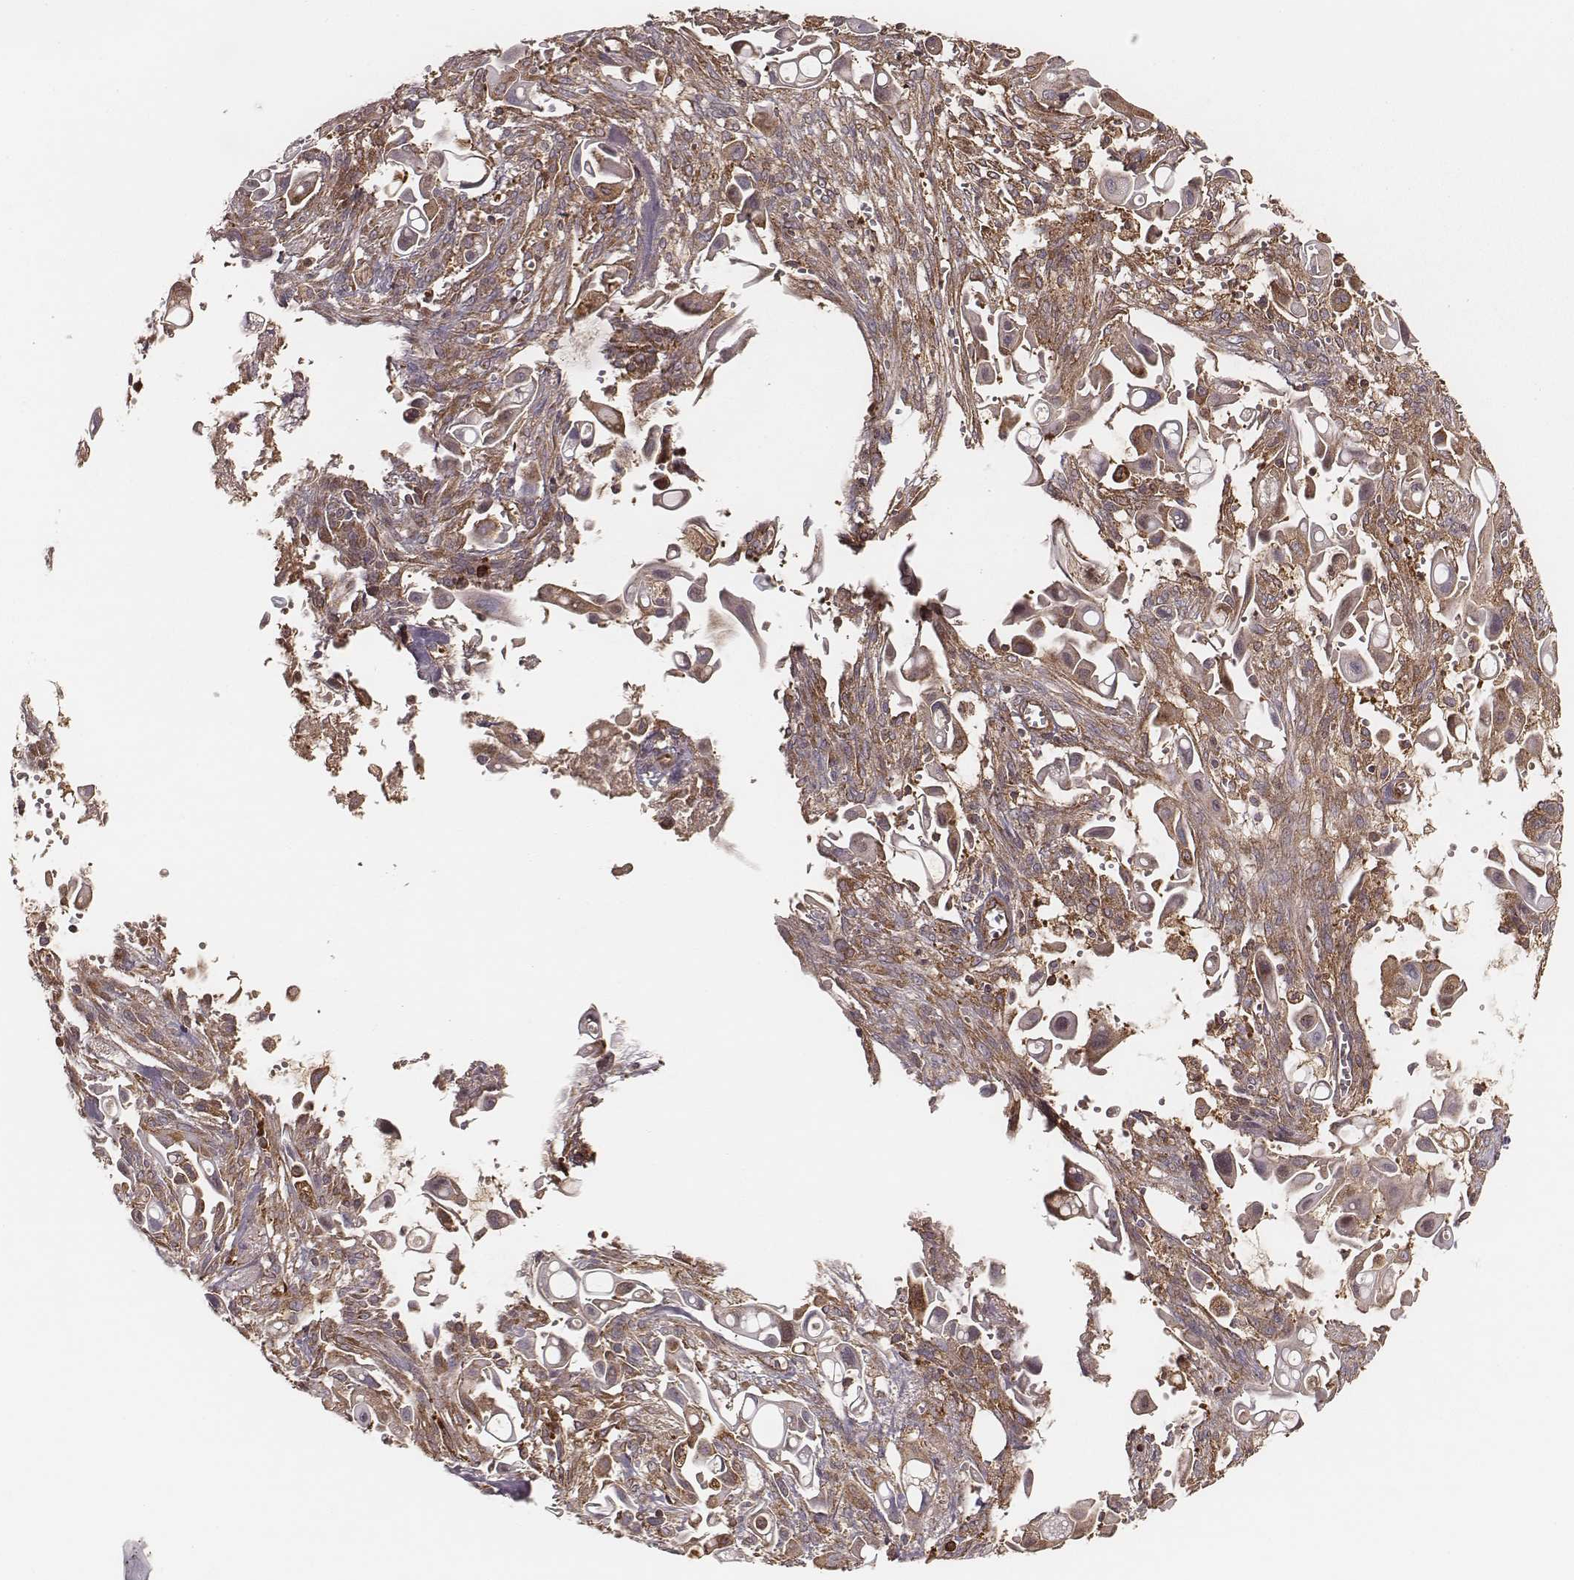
{"staining": {"intensity": "moderate", "quantity": ">75%", "location": "cytoplasmic/membranous"}, "tissue": "pancreatic cancer", "cell_type": "Tumor cells", "image_type": "cancer", "snomed": [{"axis": "morphology", "description": "Adenocarcinoma, NOS"}, {"axis": "topography", "description": "Pancreas"}], "caption": "Brown immunohistochemical staining in human pancreatic cancer exhibits moderate cytoplasmic/membranous staining in about >75% of tumor cells.", "gene": "CARS1", "patient": {"sex": "male", "age": 50}}